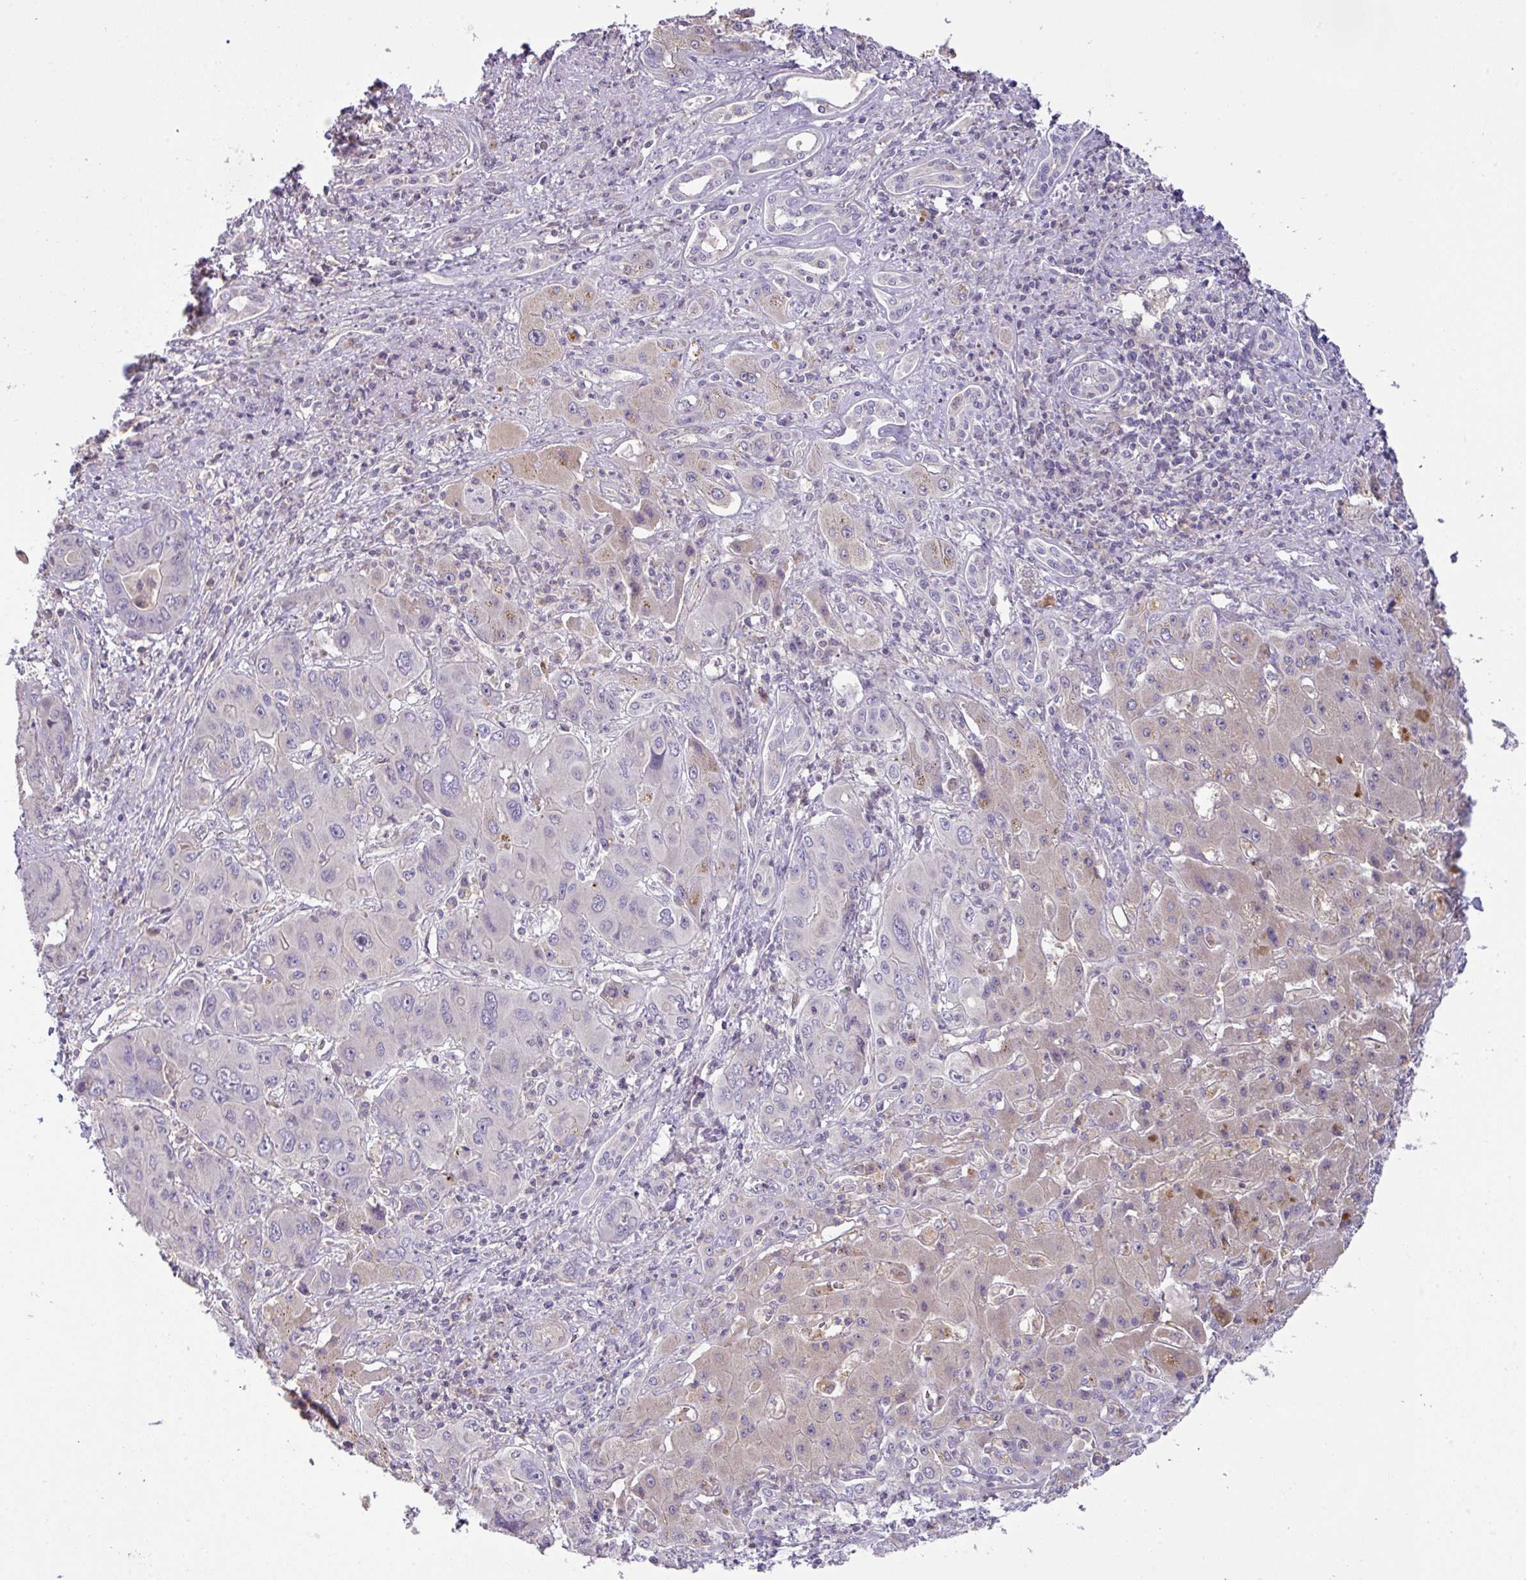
{"staining": {"intensity": "negative", "quantity": "none", "location": "none"}, "tissue": "liver cancer", "cell_type": "Tumor cells", "image_type": "cancer", "snomed": [{"axis": "morphology", "description": "Cholangiocarcinoma"}, {"axis": "topography", "description": "Liver"}], "caption": "Tumor cells show no significant protein expression in liver cholangiocarcinoma. (Brightfield microscopy of DAB (3,3'-diaminobenzidine) IHC at high magnification).", "gene": "HOXC13", "patient": {"sex": "male", "age": 67}}